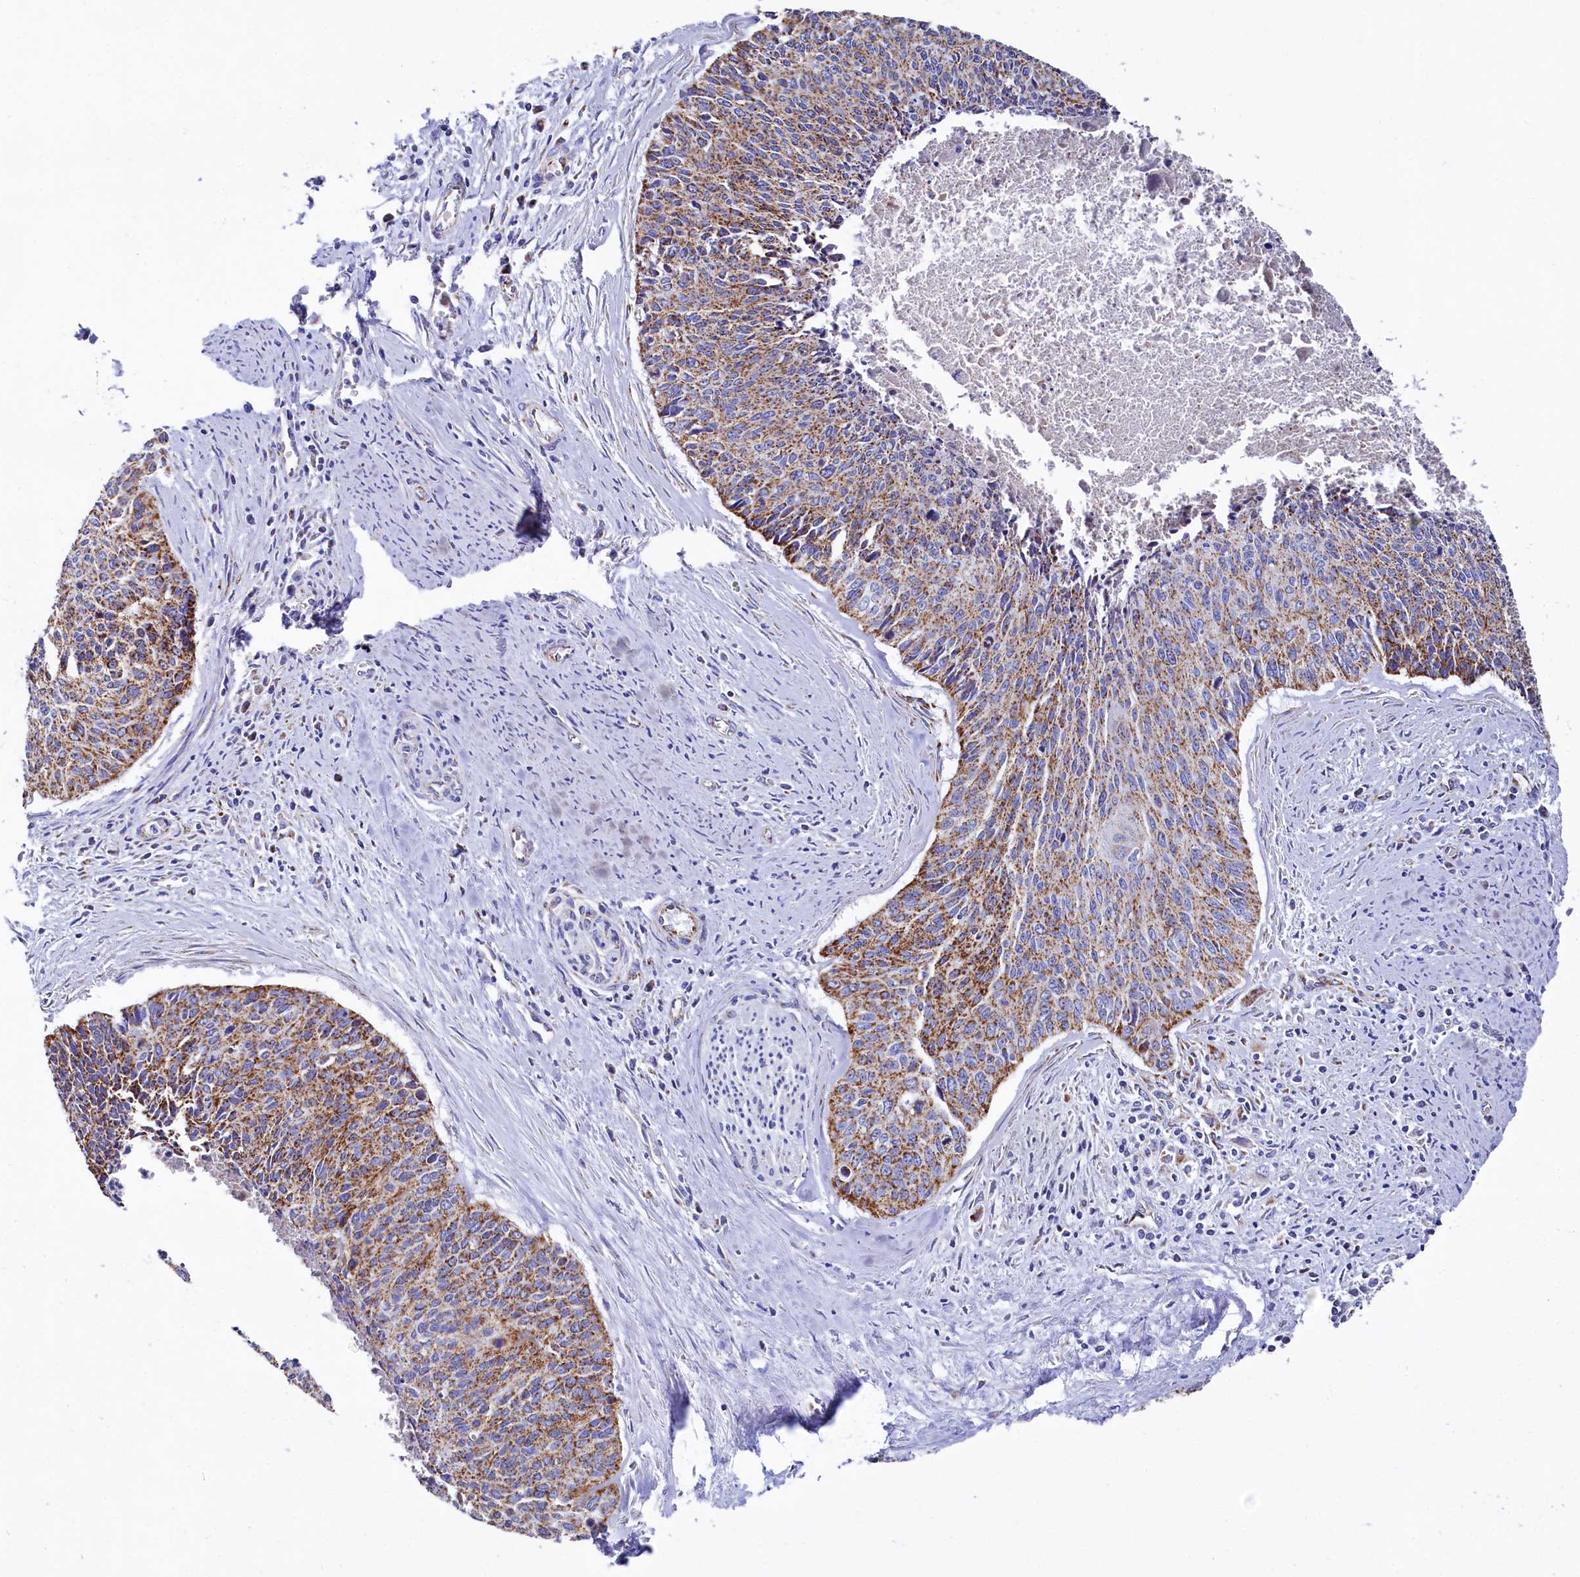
{"staining": {"intensity": "moderate", "quantity": ">75%", "location": "cytoplasmic/membranous"}, "tissue": "cervical cancer", "cell_type": "Tumor cells", "image_type": "cancer", "snomed": [{"axis": "morphology", "description": "Squamous cell carcinoma, NOS"}, {"axis": "topography", "description": "Cervix"}], "caption": "Brown immunohistochemical staining in squamous cell carcinoma (cervical) displays moderate cytoplasmic/membranous expression in approximately >75% of tumor cells.", "gene": "MMAB", "patient": {"sex": "female", "age": 55}}